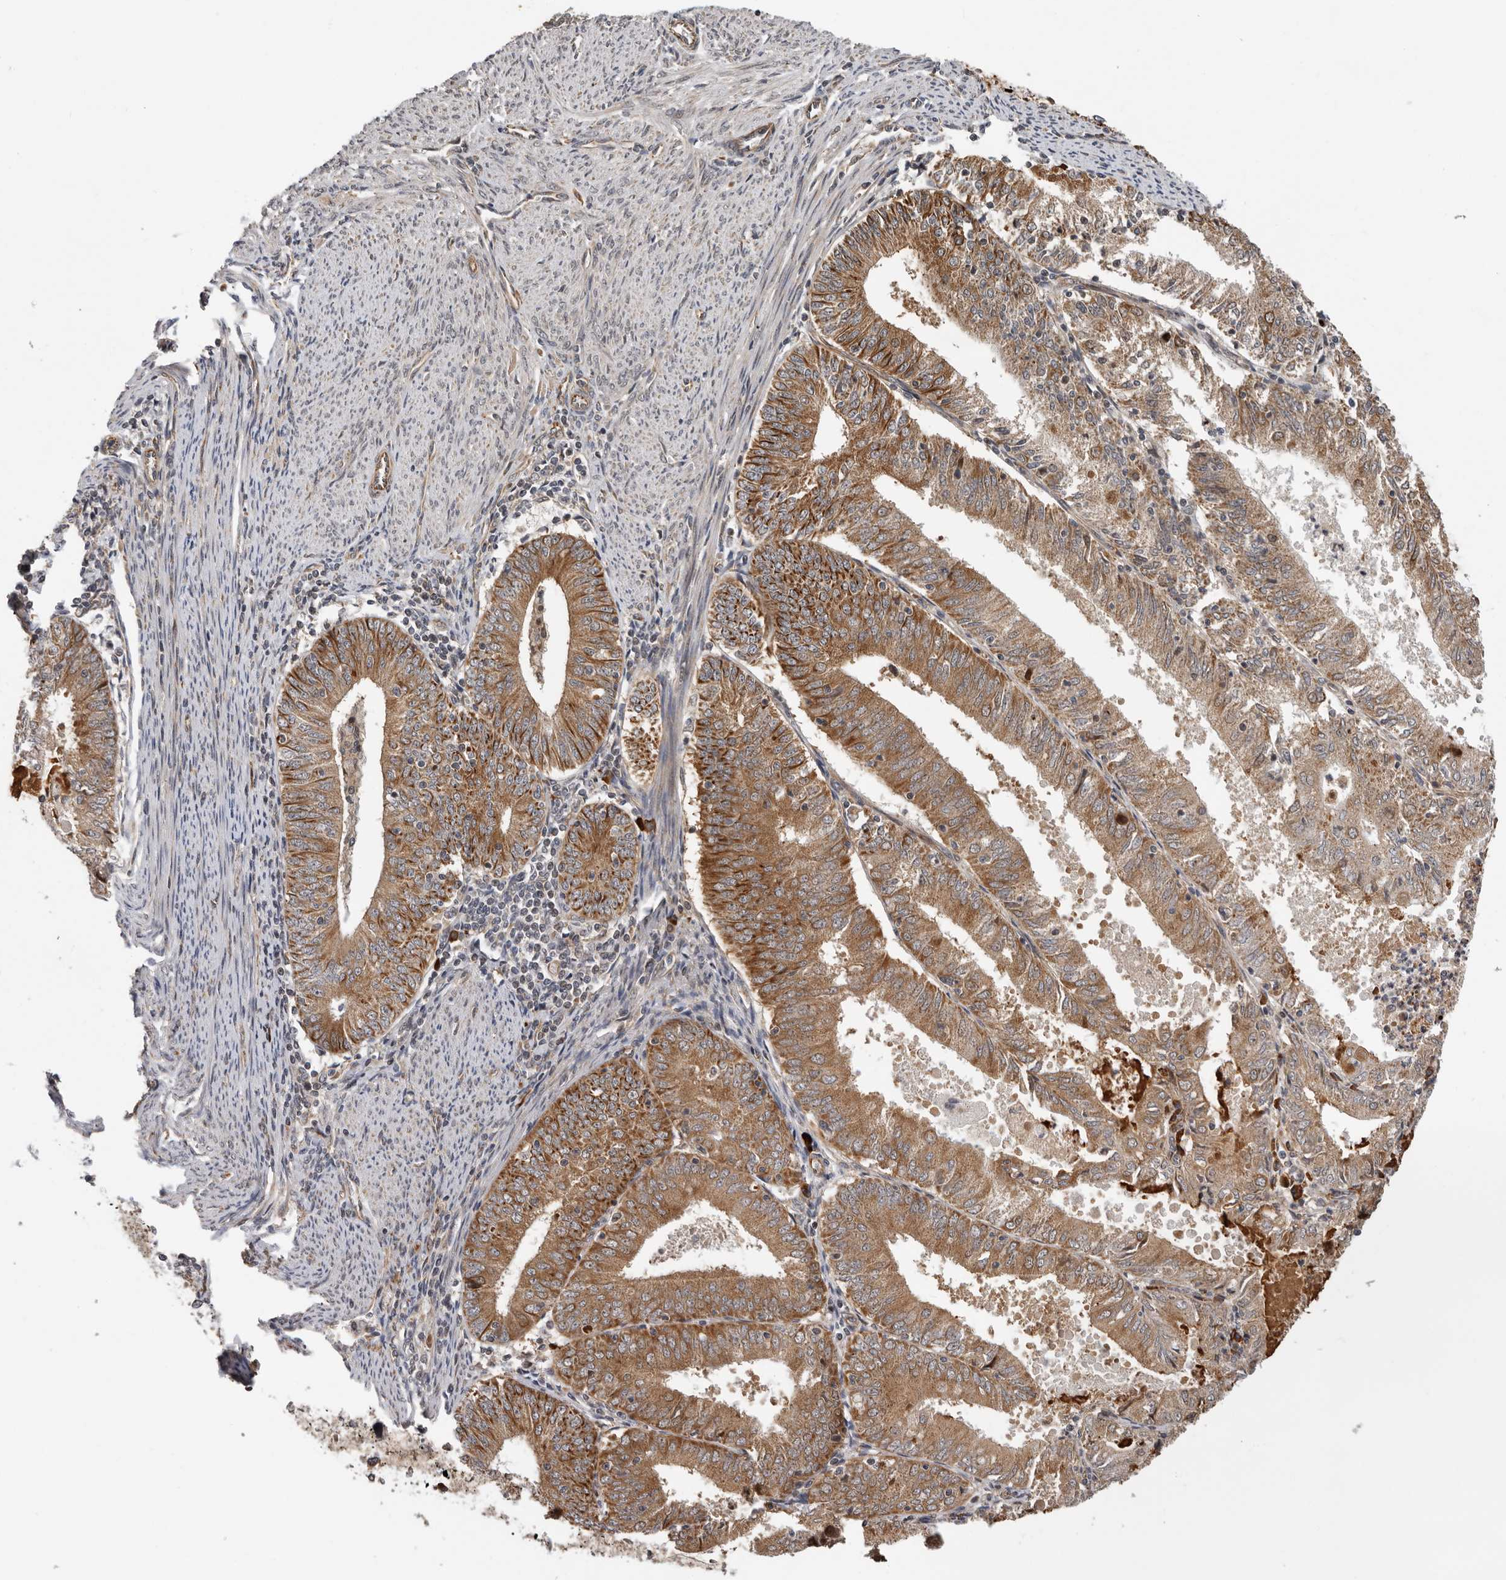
{"staining": {"intensity": "moderate", "quantity": ">75%", "location": "cytoplasmic/membranous"}, "tissue": "endometrial cancer", "cell_type": "Tumor cells", "image_type": "cancer", "snomed": [{"axis": "morphology", "description": "Adenocarcinoma, NOS"}, {"axis": "topography", "description": "Endometrium"}], "caption": "Endometrial cancer (adenocarcinoma) was stained to show a protein in brown. There is medium levels of moderate cytoplasmic/membranous expression in approximately >75% of tumor cells.", "gene": "RNF157", "patient": {"sex": "female", "age": 57}}